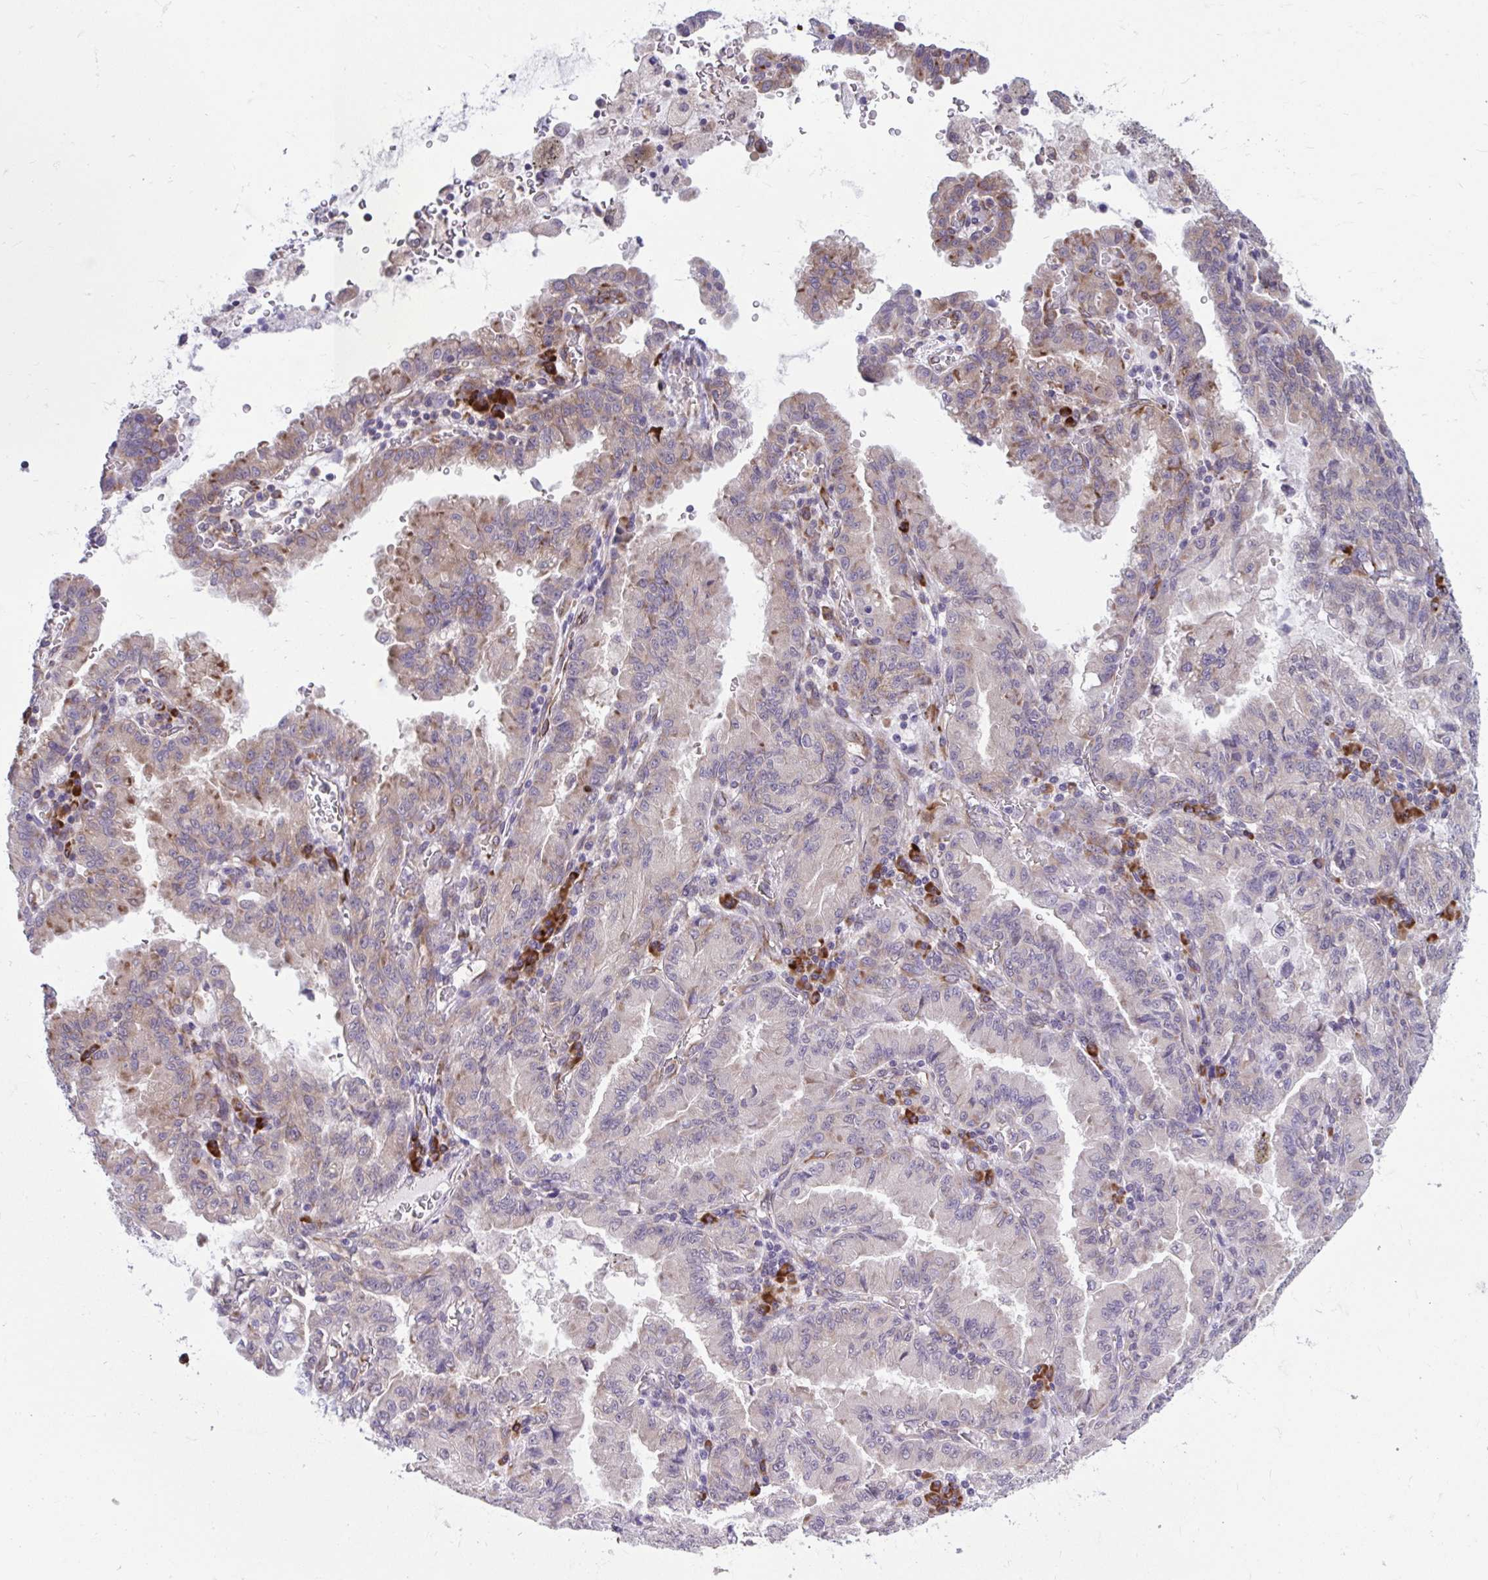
{"staining": {"intensity": "negative", "quantity": "none", "location": "none"}, "tissue": "lung cancer", "cell_type": "Tumor cells", "image_type": "cancer", "snomed": [{"axis": "morphology", "description": "Adenocarcinoma, NOS"}, {"axis": "topography", "description": "Lymph node"}, {"axis": "topography", "description": "Lung"}], "caption": "Immunohistochemical staining of human lung cancer exhibits no significant expression in tumor cells. The staining is performed using DAB (3,3'-diaminobenzidine) brown chromogen with nuclei counter-stained in using hematoxylin.", "gene": "SELENON", "patient": {"sex": "male", "age": 66}}